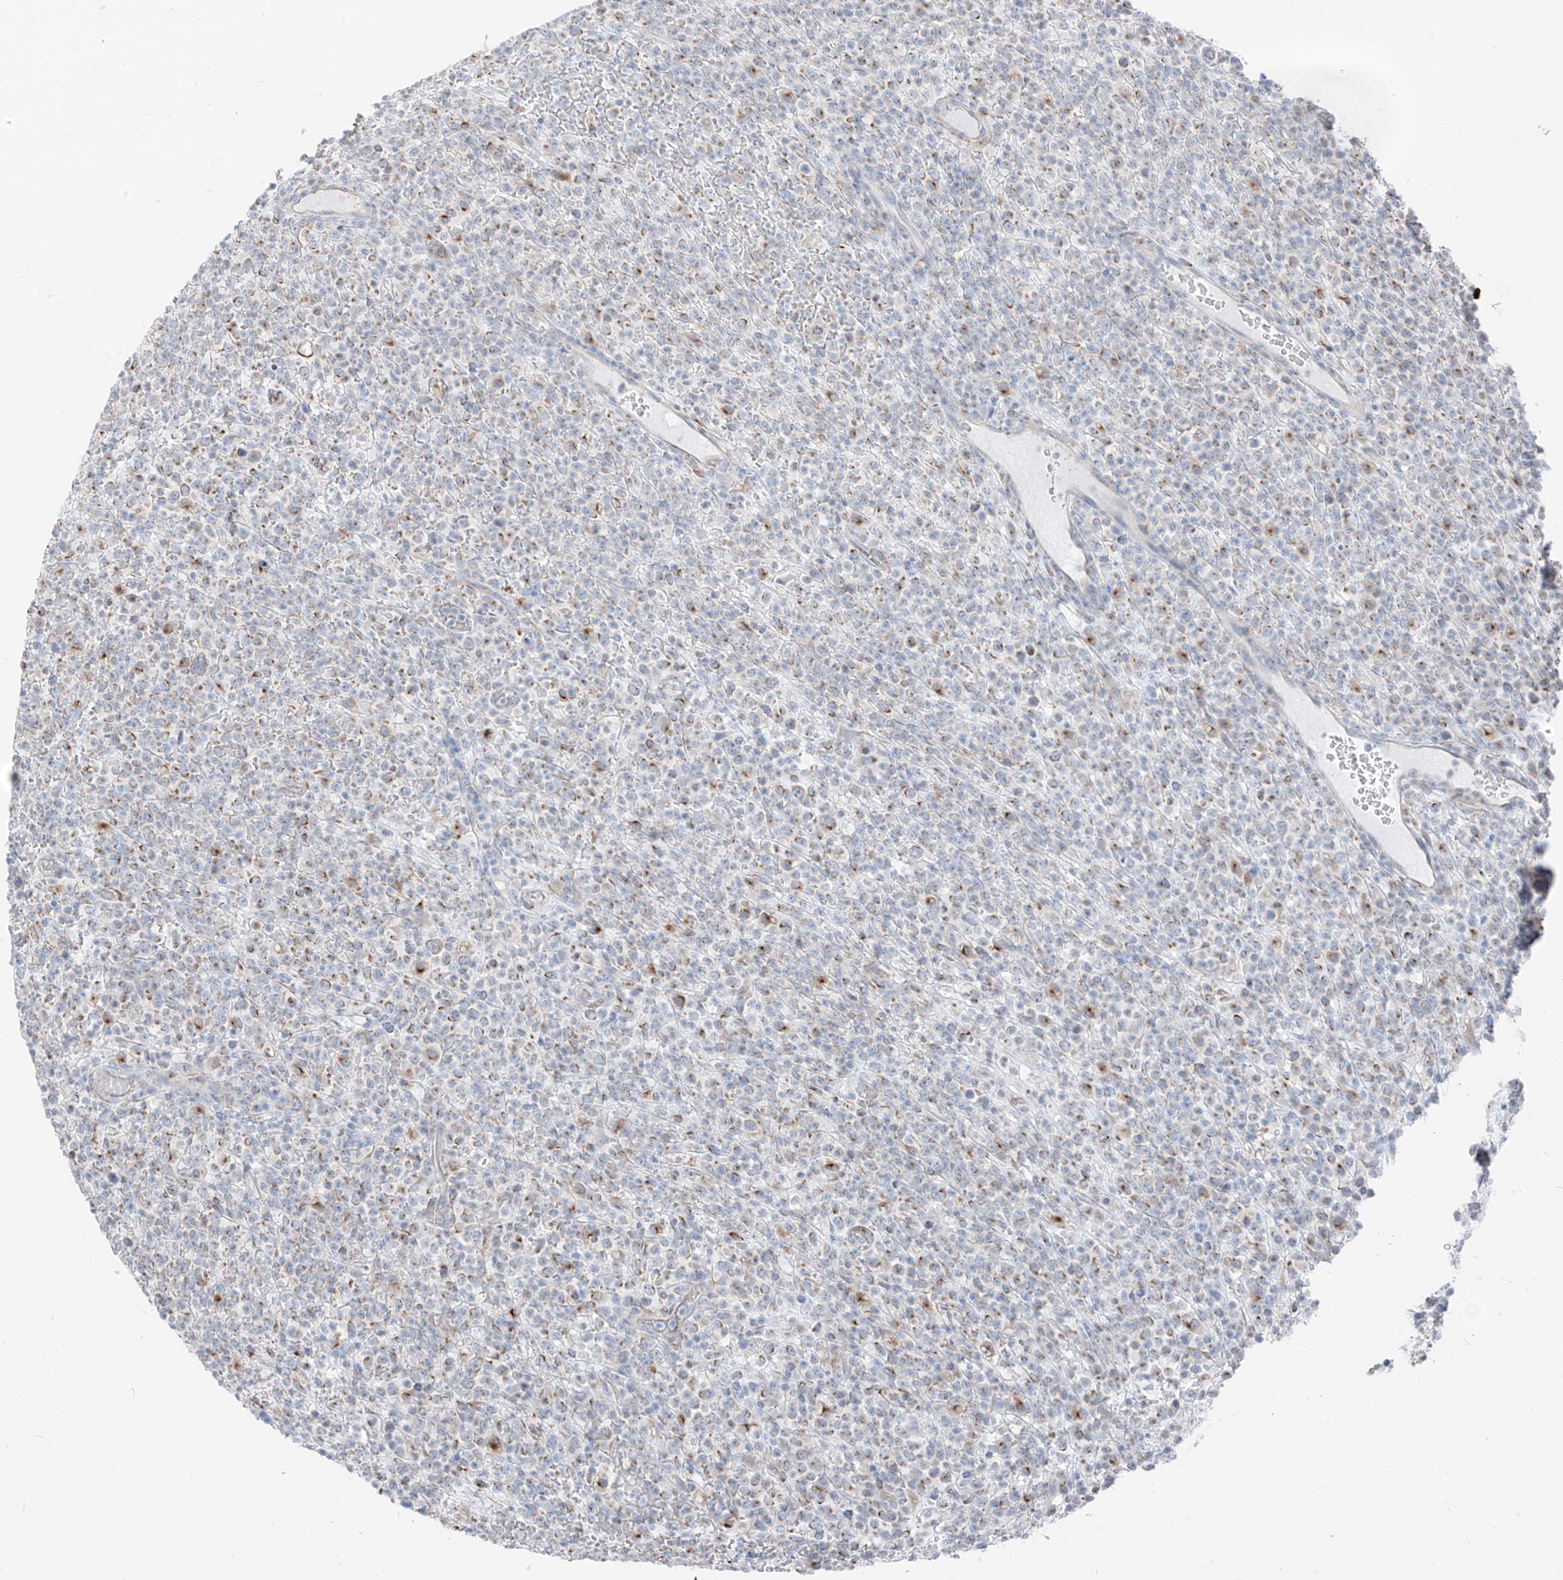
{"staining": {"intensity": "moderate", "quantity": ">75%", "location": "cytoplasmic/membranous"}, "tissue": "lymphoma", "cell_type": "Tumor cells", "image_type": "cancer", "snomed": [{"axis": "morphology", "description": "Malignant lymphoma, non-Hodgkin's type, High grade"}, {"axis": "topography", "description": "Colon"}], "caption": "Immunohistochemistry (IHC) micrograph of neoplastic tissue: malignant lymphoma, non-Hodgkin's type (high-grade) stained using immunohistochemistry (IHC) displays medium levels of moderate protein expression localized specifically in the cytoplasmic/membranous of tumor cells, appearing as a cytoplasmic/membranous brown color.", "gene": "GPR137C", "patient": {"sex": "female", "age": 53}}